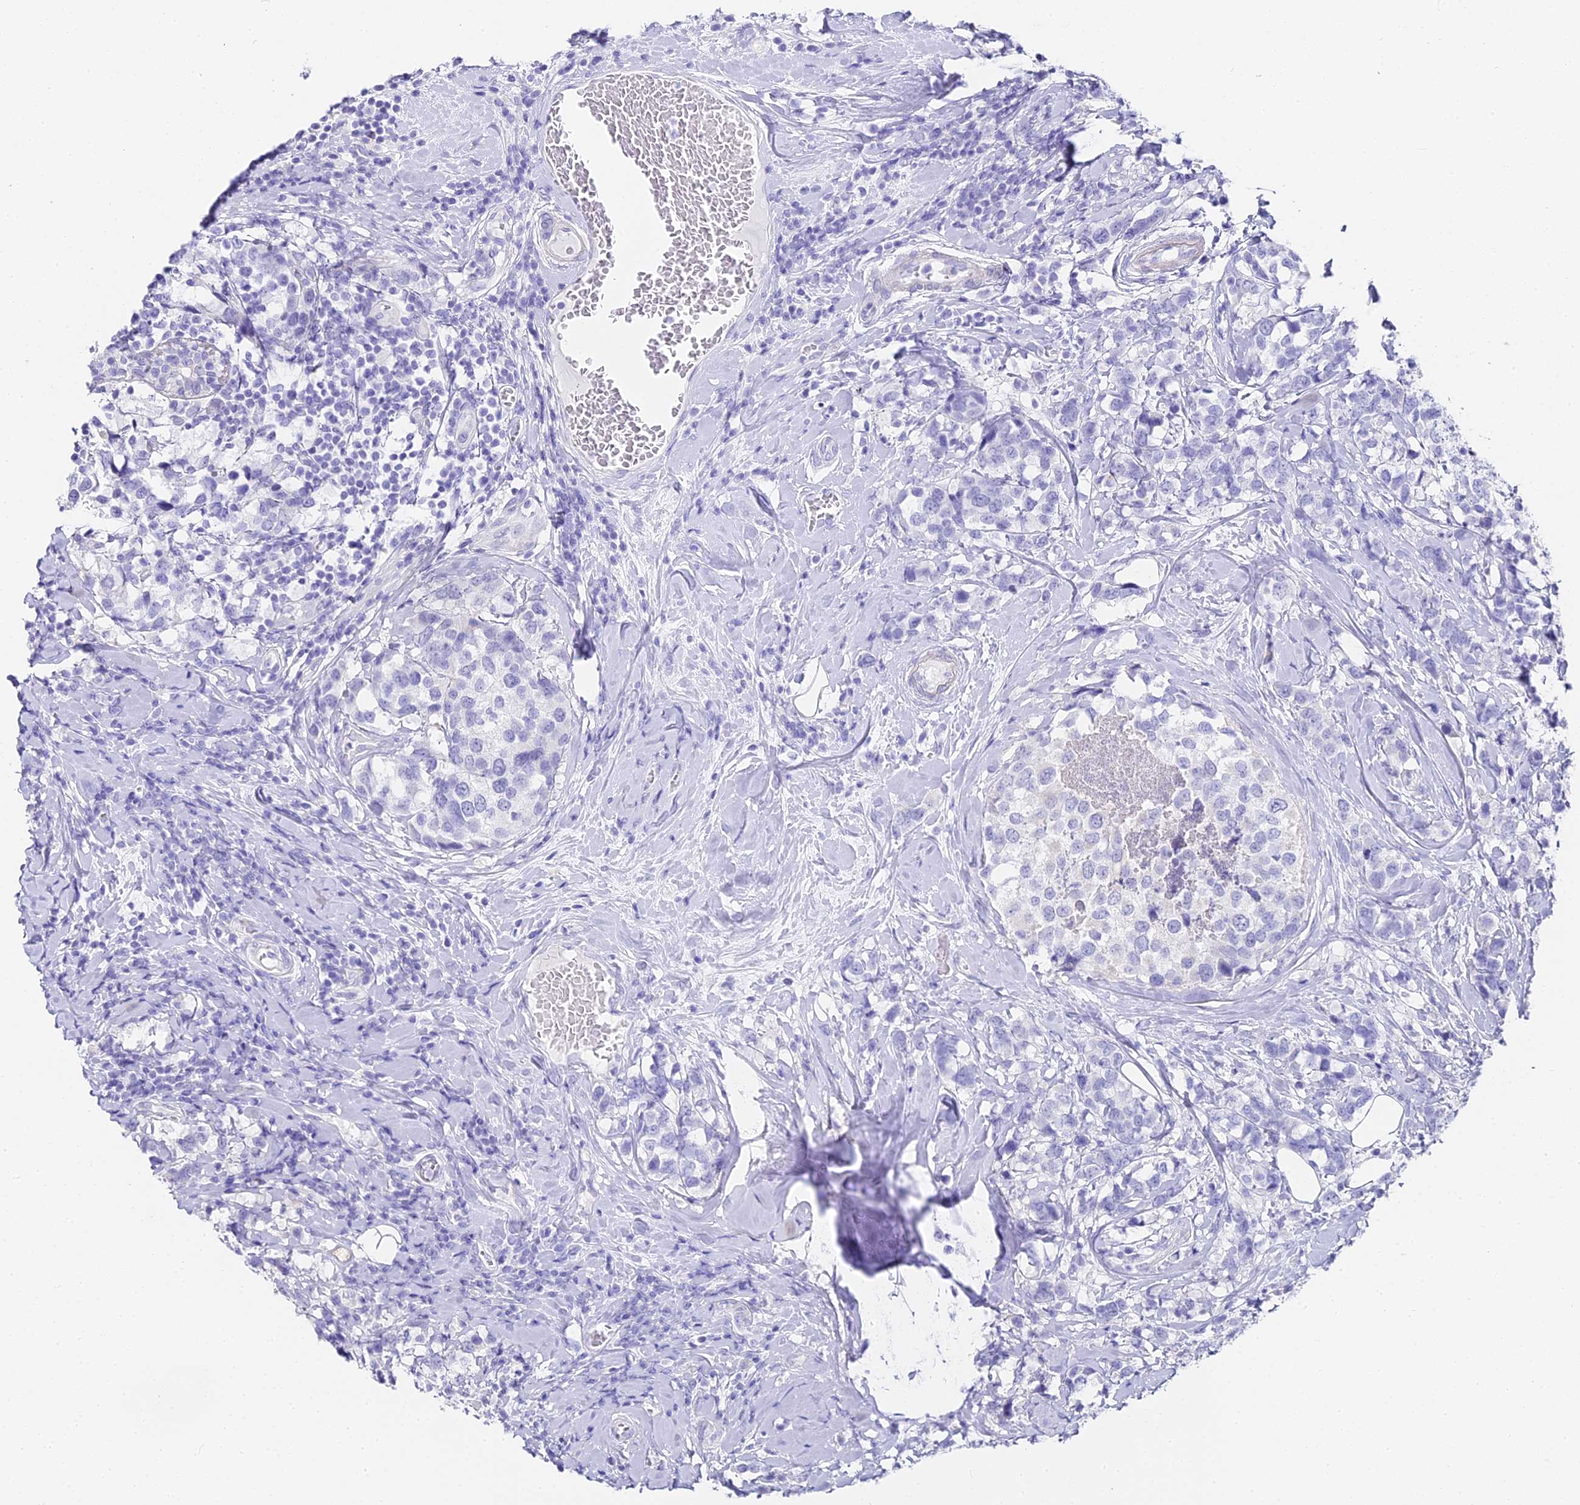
{"staining": {"intensity": "negative", "quantity": "none", "location": "none"}, "tissue": "breast cancer", "cell_type": "Tumor cells", "image_type": "cancer", "snomed": [{"axis": "morphology", "description": "Lobular carcinoma"}, {"axis": "topography", "description": "Breast"}], "caption": "Immunohistochemistry of breast lobular carcinoma displays no staining in tumor cells.", "gene": "ABHD14A-ACY1", "patient": {"sex": "female", "age": 59}}